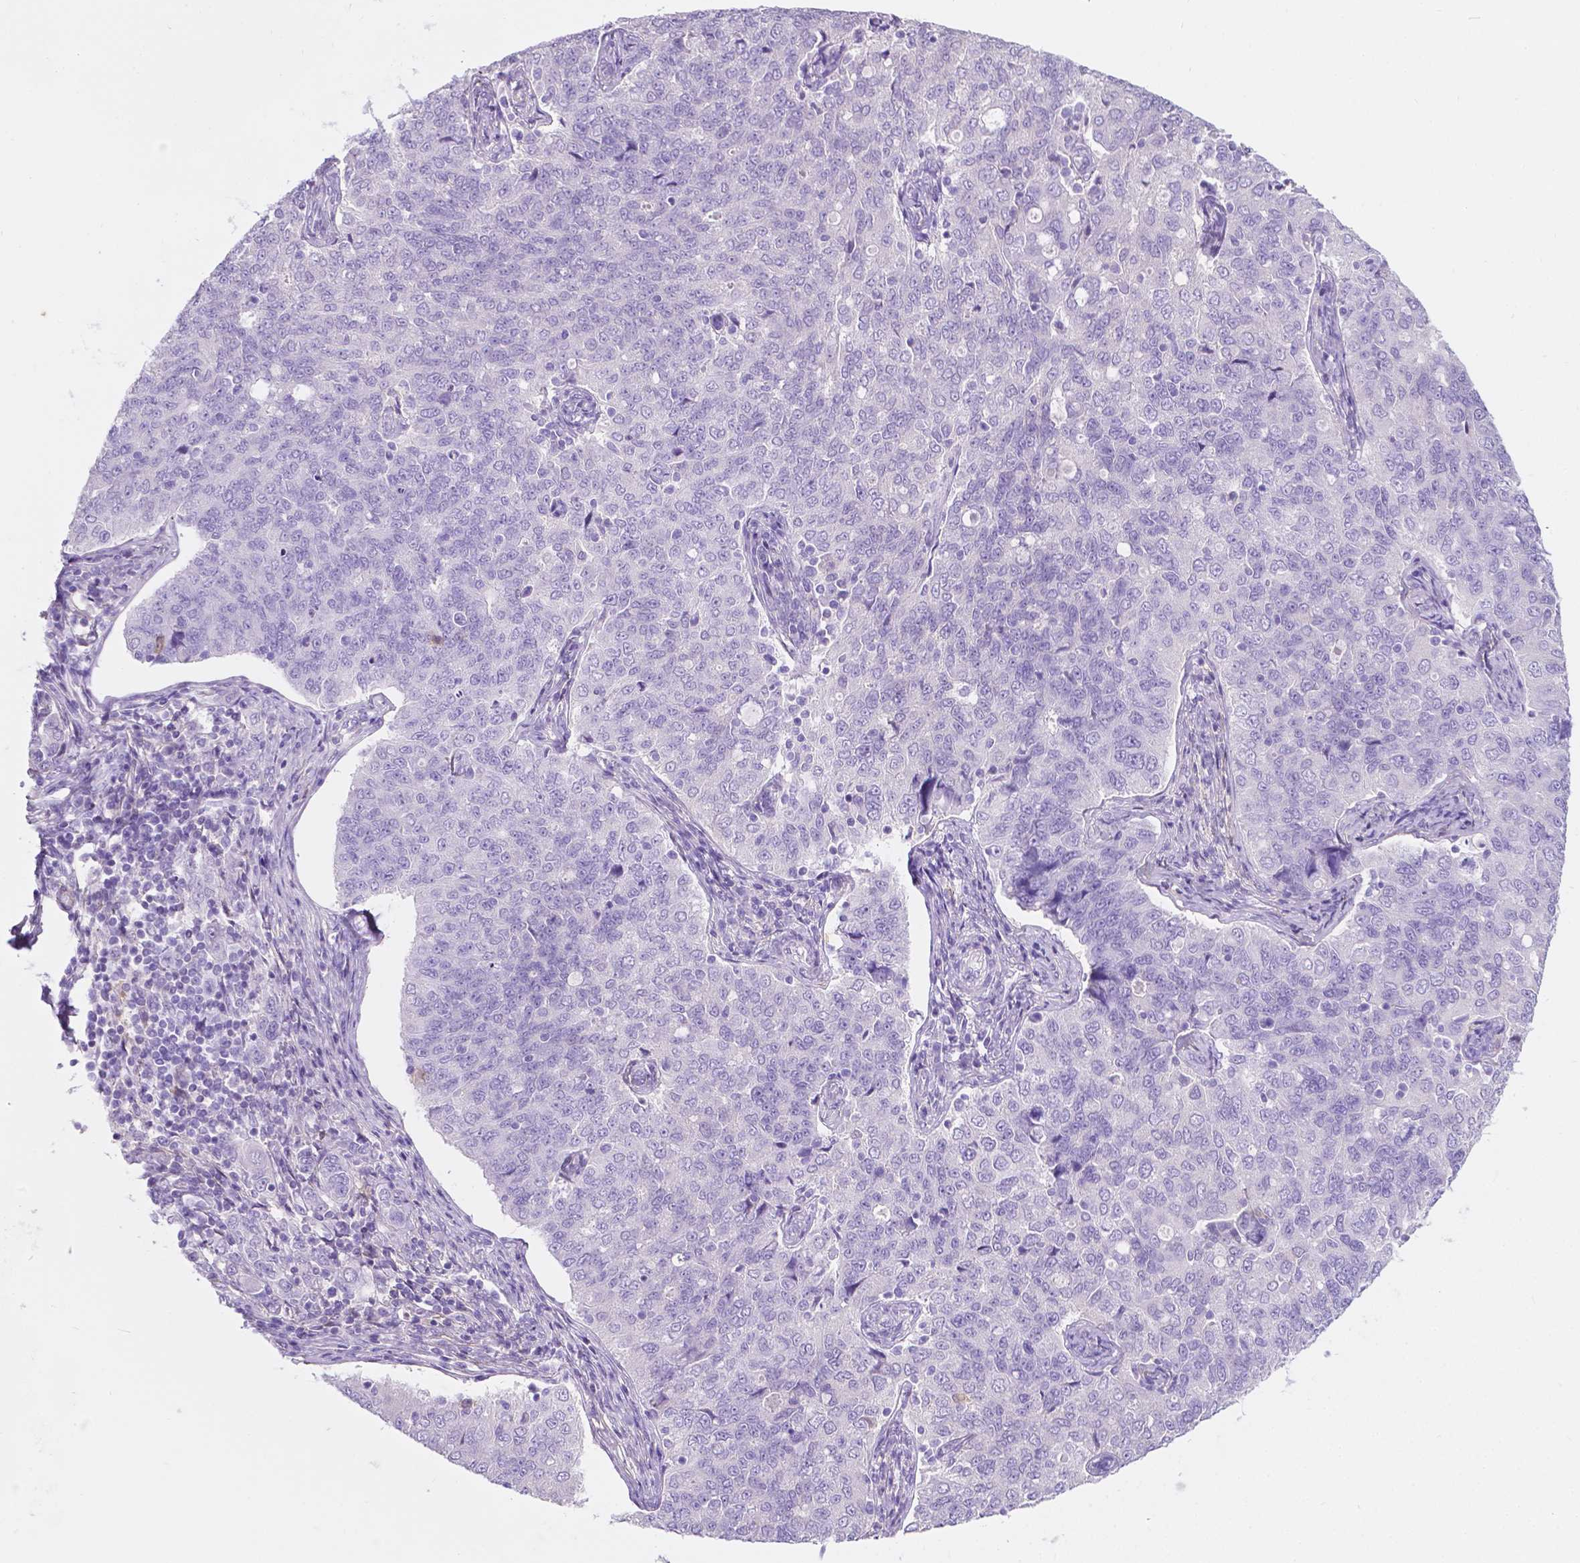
{"staining": {"intensity": "negative", "quantity": "none", "location": "none"}, "tissue": "endometrial cancer", "cell_type": "Tumor cells", "image_type": "cancer", "snomed": [{"axis": "morphology", "description": "Adenocarcinoma, NOS"}, {"axis": "topography", "description": "Endometrium"}], "caption": "Tumor cells are negative for protein expression in human endometrial cancer.", "gene": "GNAO1", "patient": {"sex": "female", "age": 43}}